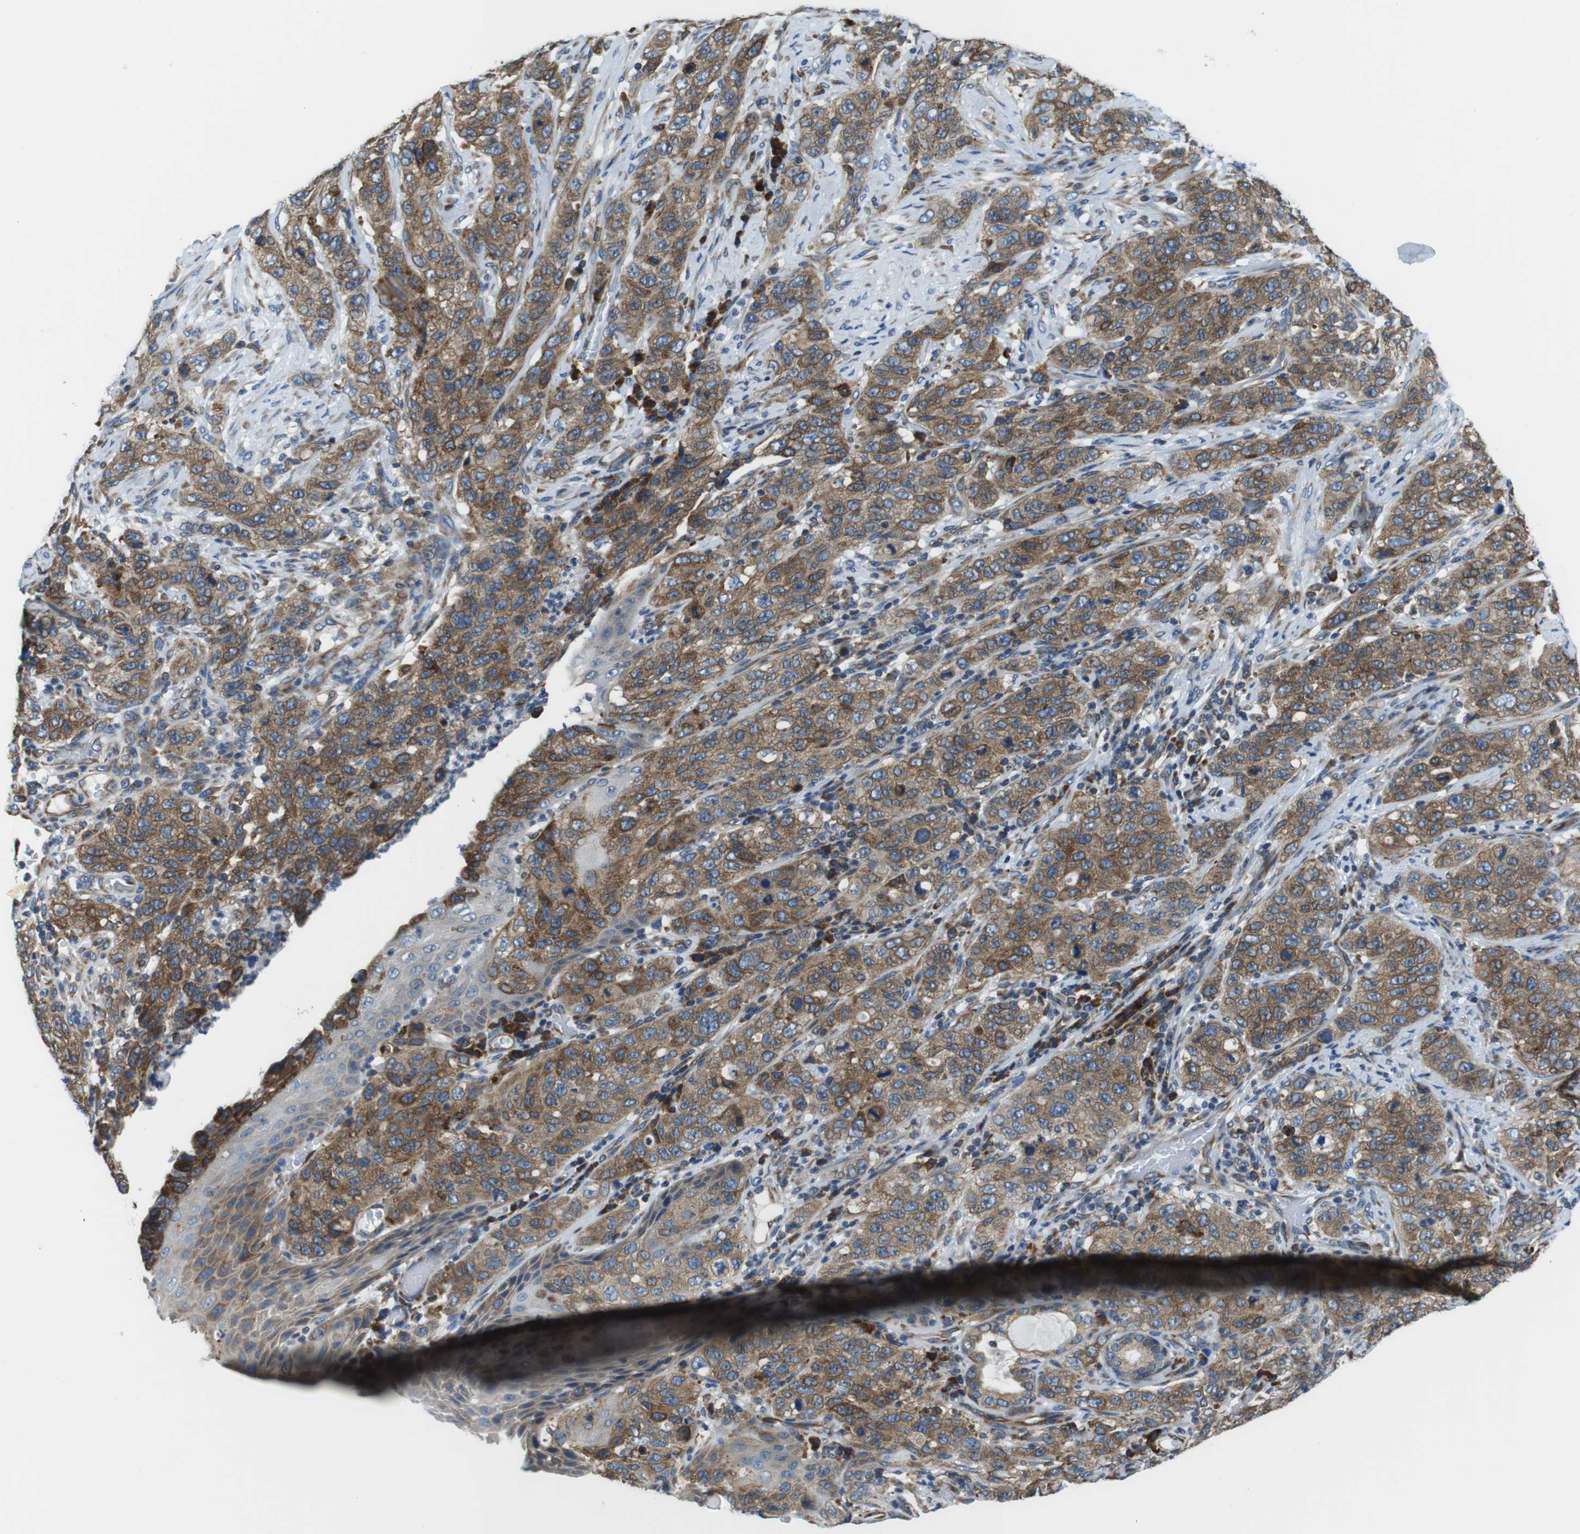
{"staining": {"intensity": "moderate", "quantity": ">75%", "location": "cytoplasmic/membranous"}, "tissue": "stomach cancer", "cell_type": "Tumor cells", "image_type": "cancer", "snomed": [{"axis": "morphology", "description": "Adenocarcinoma, NOS"}, {"axis": "topography", "description": "Stomach"}], "caption": "A histopathology image of stomach adenocarcinoma stained for a protein displays moderate cytoplasmic/membranous brown staining in tumor cells. (brown staining indicates protein expression, while blue staining denotes nuclei).", "gene": "UGGT1", "patient": {"sex": "male", "age": 48}}